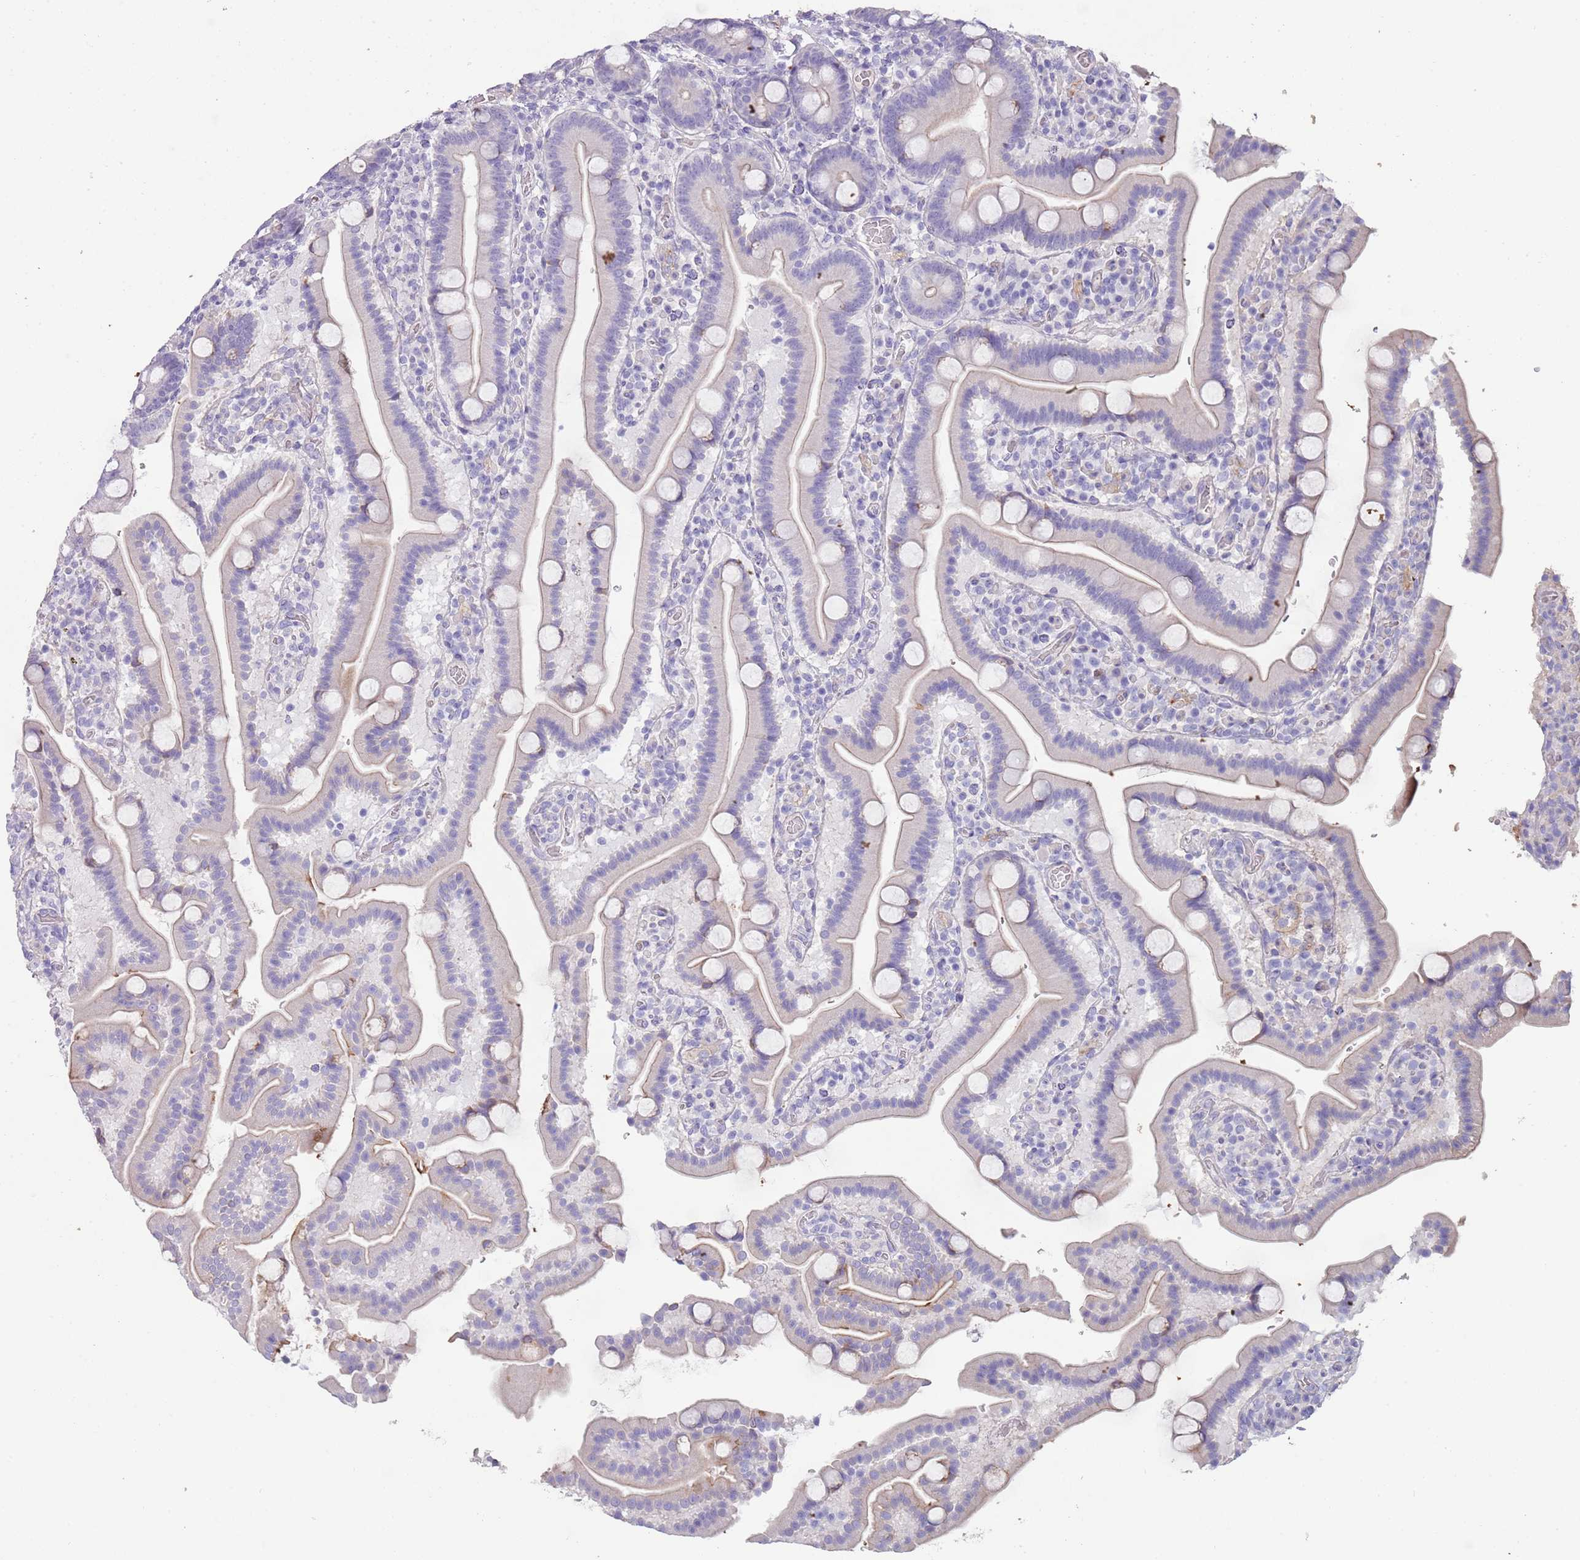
{"staining": {"intensity": "negative", "quantity": "none", "location": "none"}, "tissue": "duodenum", "cell_type": "Glandular cells", "image_type": "normal", "snomed": [{"axis": "morphology", "description": "Normal tissue, NOS"}, {"axis": "topography", "description": "Duodenum"}], "caption": "Immunohistochemistry (IHC) micrograph of normal duodenum: duodenum stained with DAB reveals no significant protein staining in glandular cells. (DAB (3,3'-diaminobenzidine) immunohistochemistry (IHC) with hematoxylin counter stain).", "gene": "ENSG00000271254", "patient": {"sex": "male", "age": 55}}